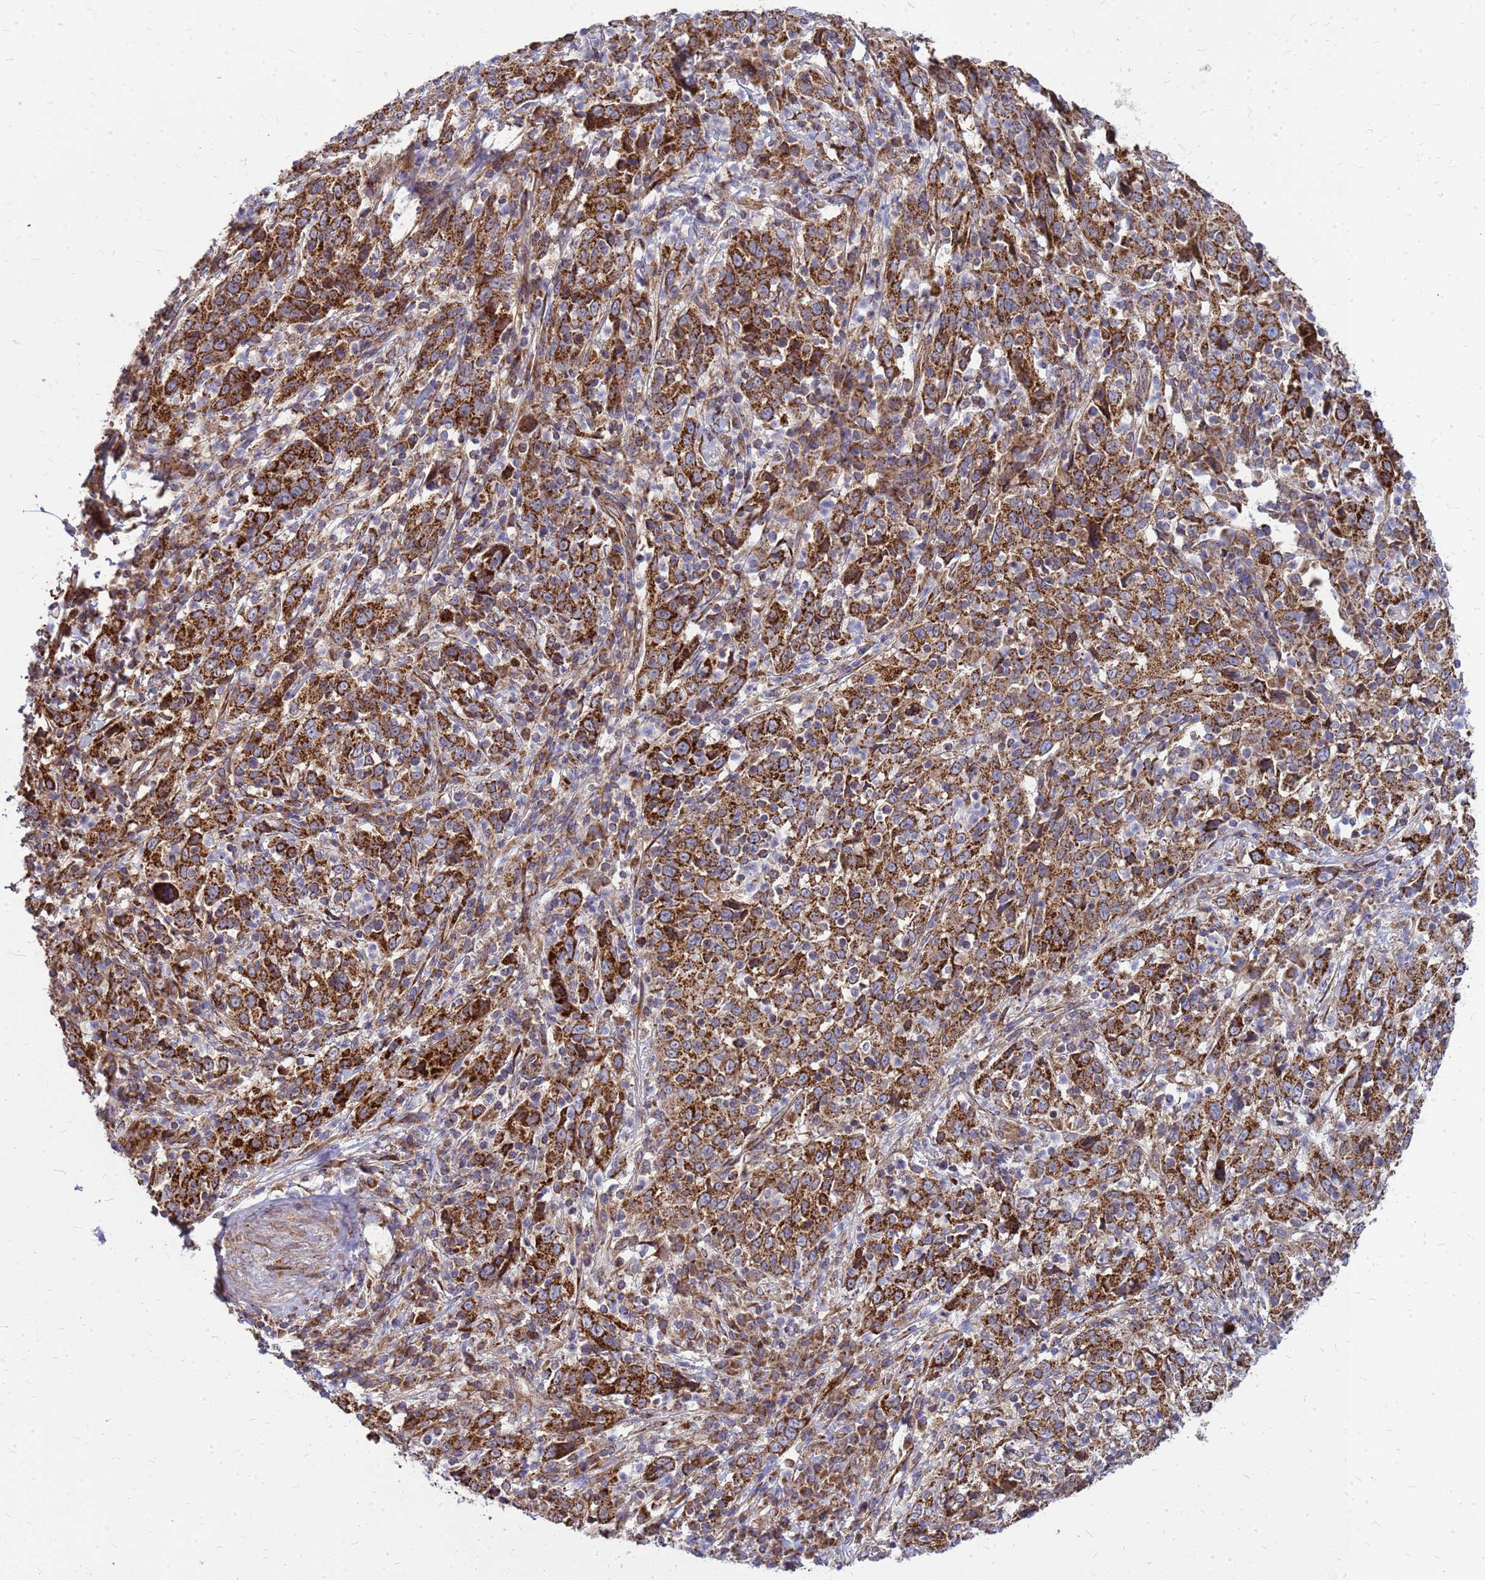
{"staining": {"intensity": "strong", "quantity": ">75%", "location": "cytoplasmic/membranous"}, "tissue": "cervical cancer", "cell_type": "Tumor cells", "image_type": "cancer", "snomed": [{"axis": "morphology", "description": "Squamous cell carcinoma, NOS"}, {"axis": "topography", "description": "Cervix"}], "caption": "Cervical cancer (squamous cell carcinoma) stained with a protein marker reveals strong staining in tumor cells.", "gene": "FSTL4", "patient": {"sex": "female", "age": 46}}